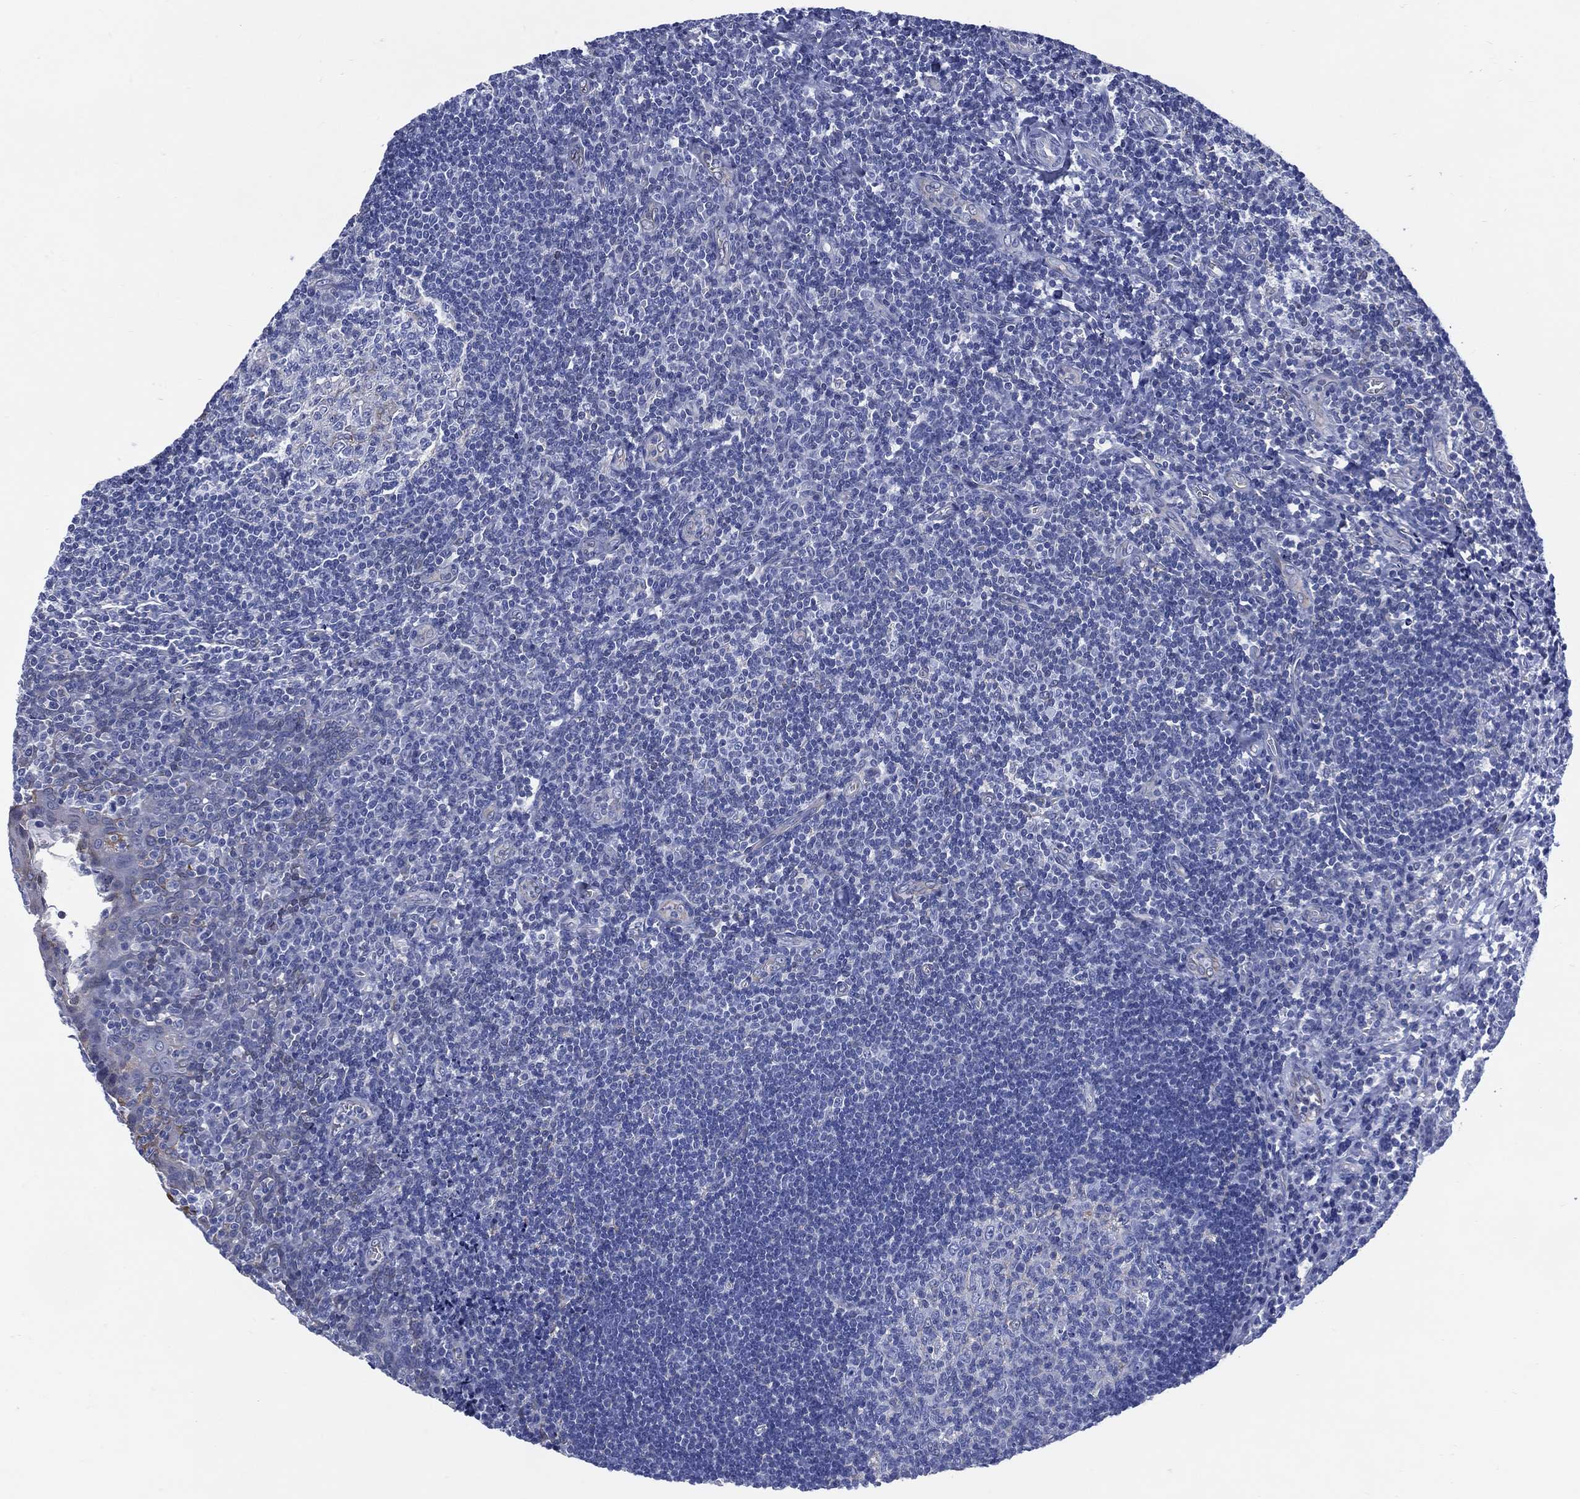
{"staining": {"intensity": "negative", "quantity": "none", "location": "none"}, "tissue": "tonsil", "cell_type": "Germinal center cells", "image_type": "normal", "snomed": [{"axis": "morphology", "description": "Normal tissue, NOS"}, {"axis": "morphology", "description": "Inflammation, NOS"}, {"axis": "topography", "description": "Tonsil"}], "caption": "Germinal center cells show no significant protein expression in benign tonsil. (IHC, brightfield microscopy, high magnification).", "gene": "DDI1", "patient": {"sex": "female", "age": 31}}